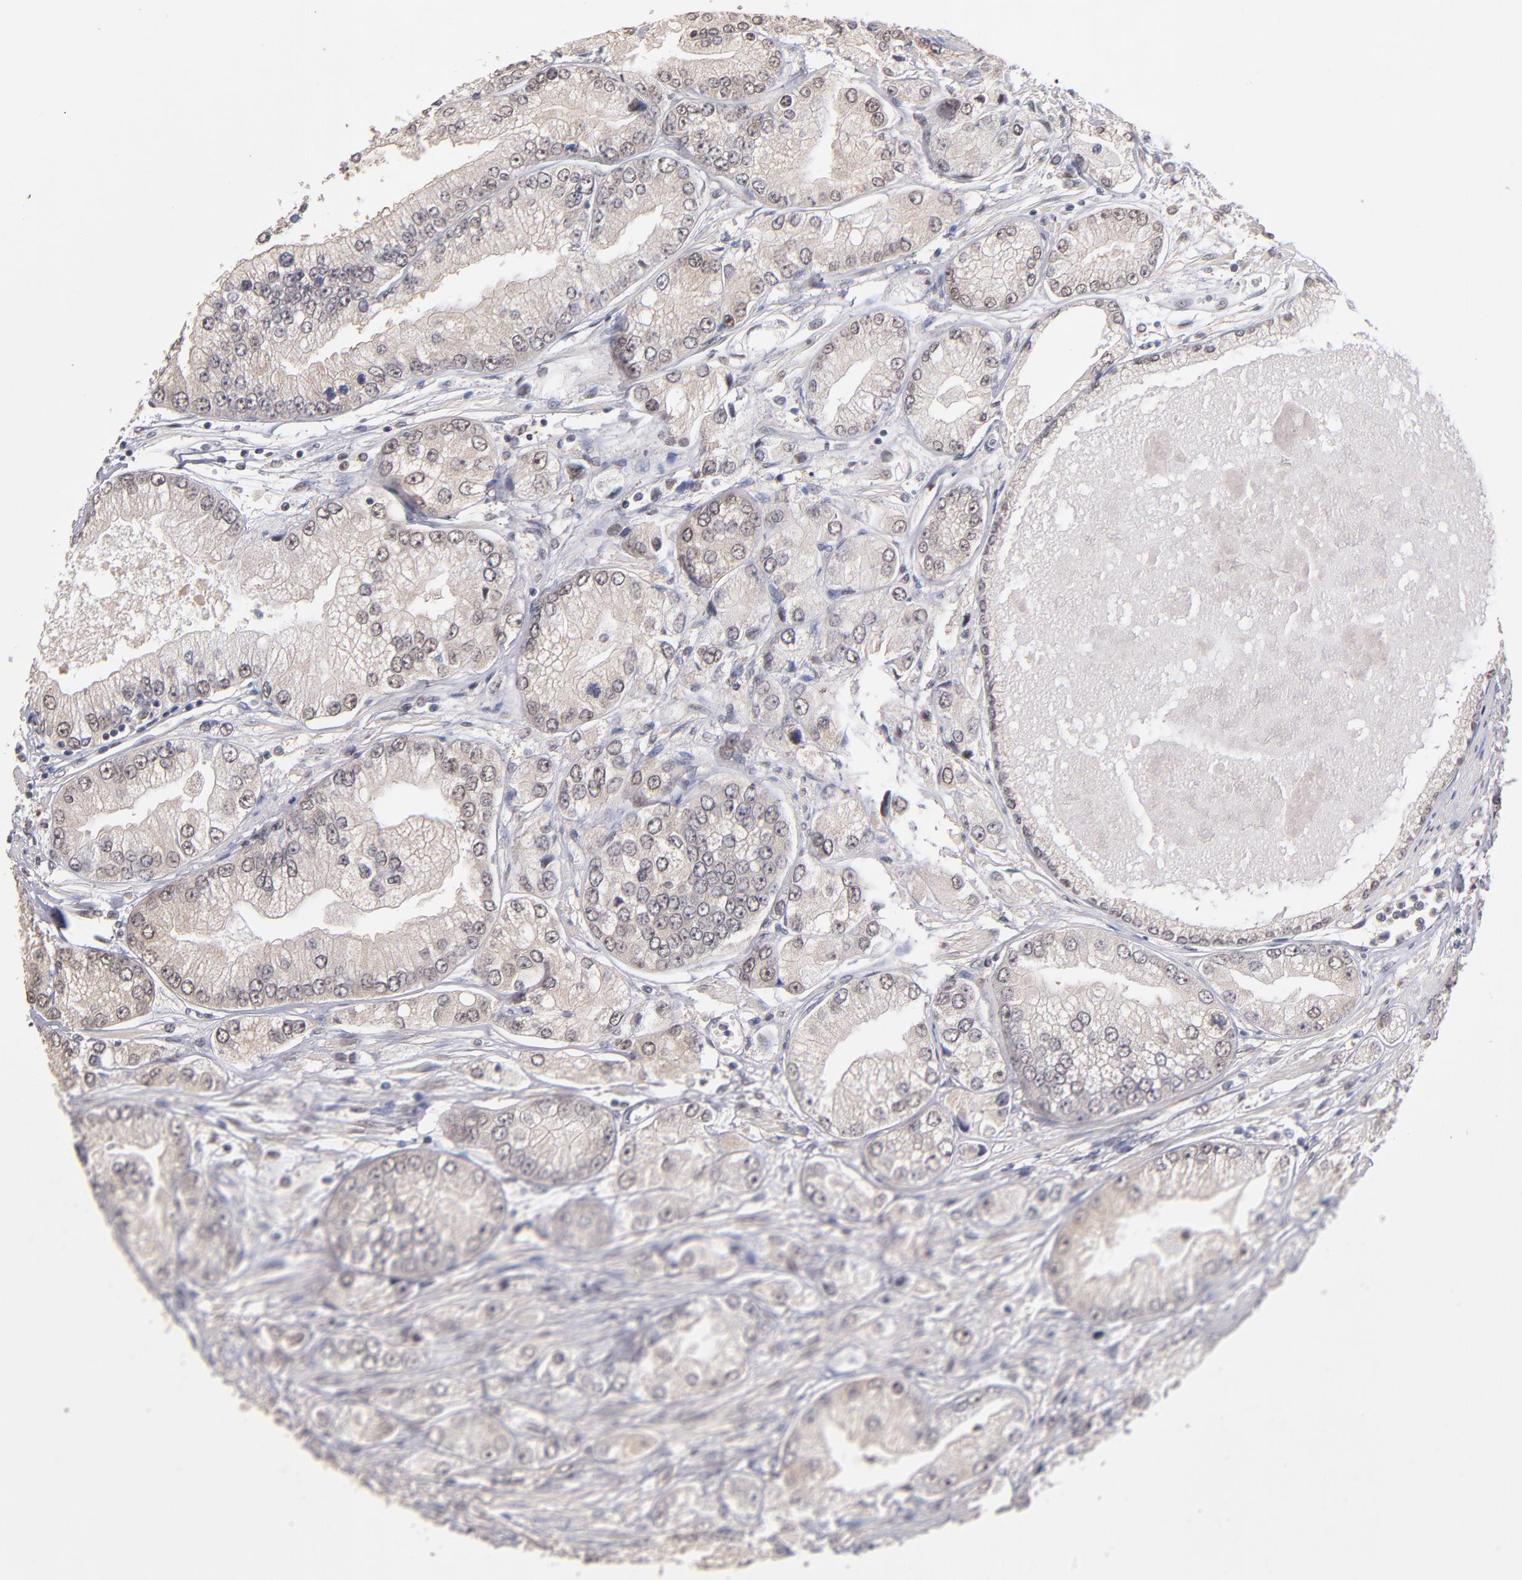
{"staining": {"intensity": "negative", "quantity": "none", "location": "none"}, "tissue": "prostate cancer", "cell_type": "Tumor cells", "image_type": "cancer", "snomed": [{"axis": "morphology", "description": "Adenocarcinoma, Medium grade"}, {"axis": "topography", "description": "Prostate"}], "caption": "A high-resolution histopathology image shows immunohistochemistry staining of medium-grade adenocarcinoma (prostate), which reveals no significant expression in tumor cells.", "gene": "PSMD10", "patient": {"sex": "male", "age": 72}}